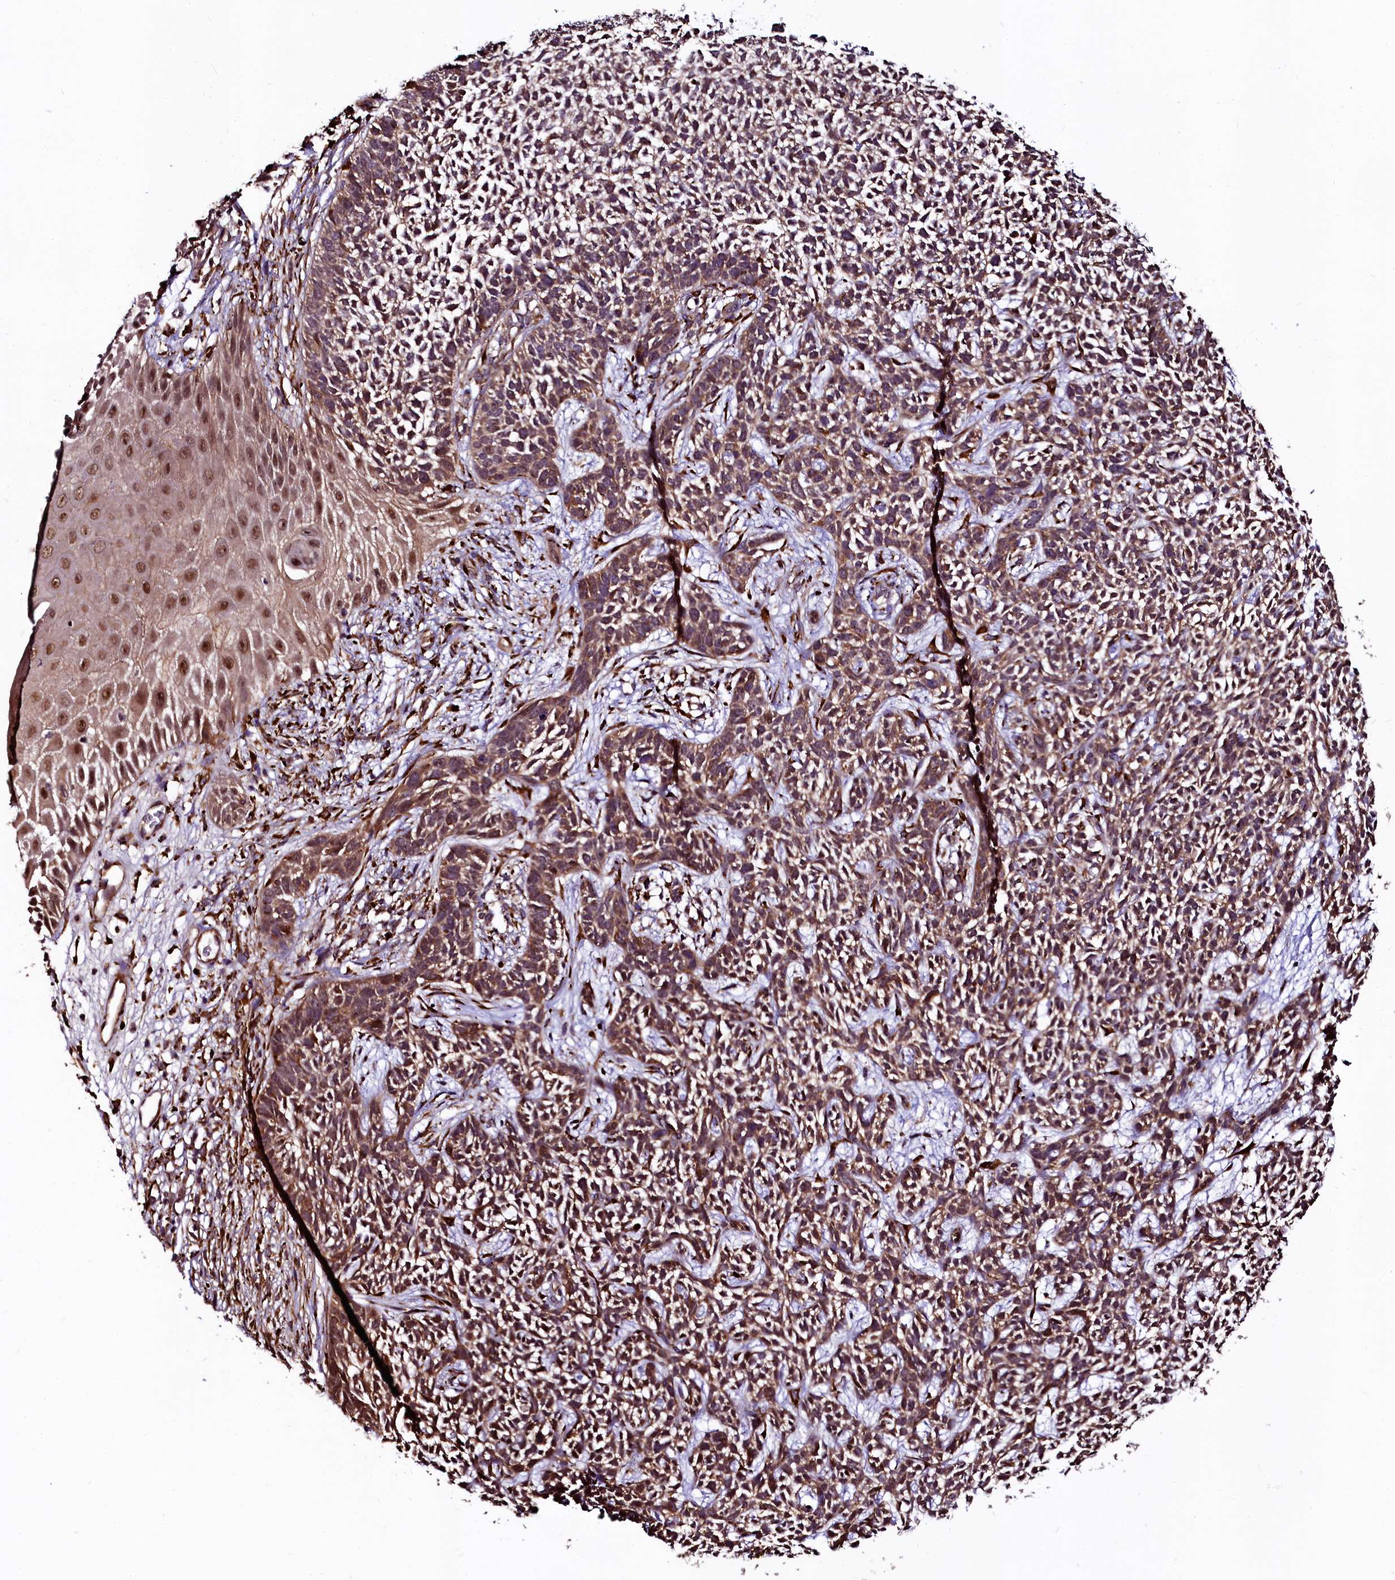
{"staining": {"intensity": "moderate", "quantity": ">75%", "location": "cytoplasmic/membranous,nuclear"}, "tissue": "skin cancer", "cell_type": "Tumor cells", "image_type": "cancer", "snomed": [{"axis": "morphology", "description": "Basal cell carcinoma"}, {"axis": "topography", "description": "Skin"}], "caption": "A brown stain highlights moderate cytoplasmic/membranous and nuclear staining of a protein in human skin cancer (basal cell carcinoma) tumor cells.", "gene": "N4BP1", "patient": {"sex": "female", "age": 84}}